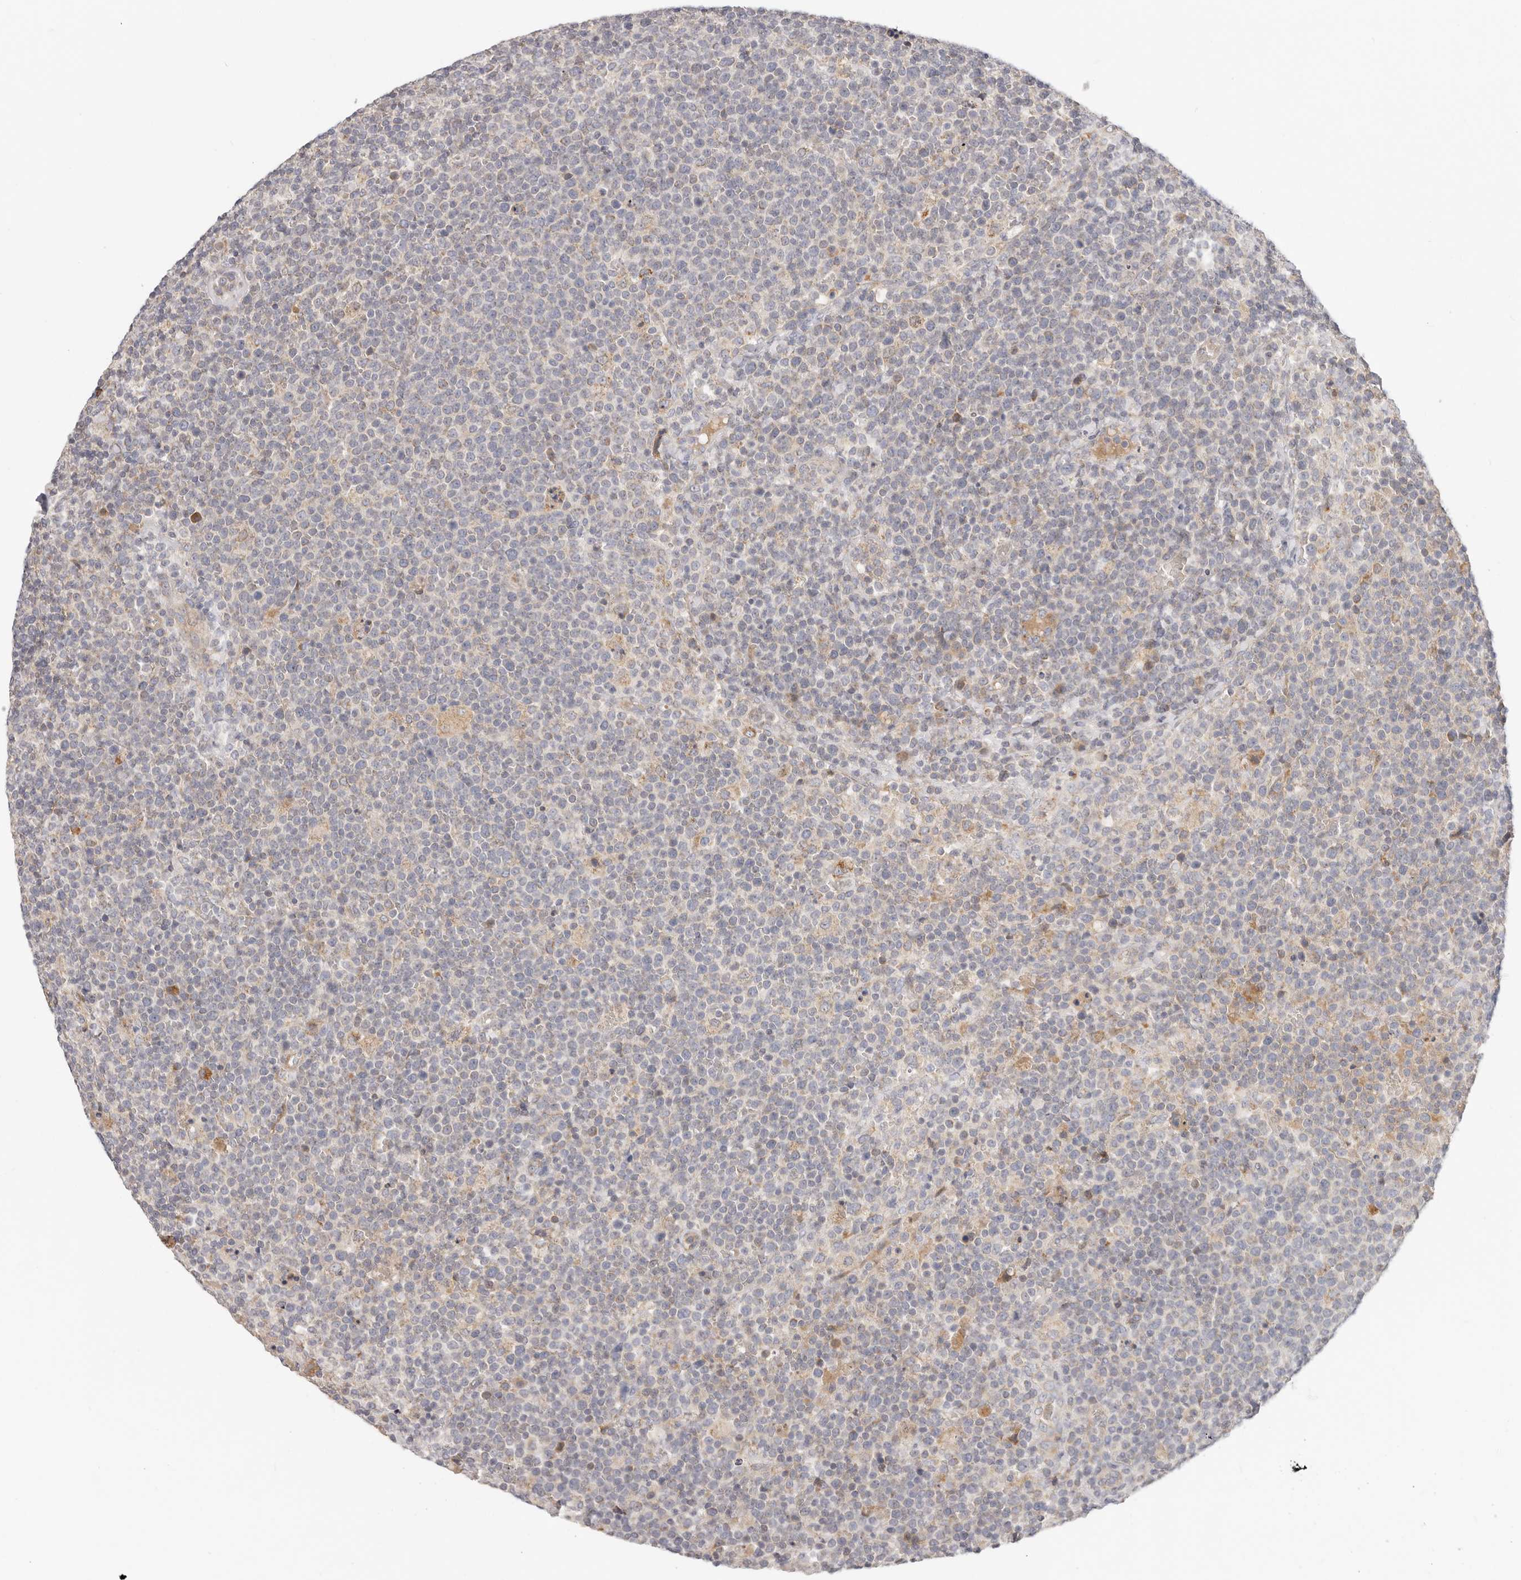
{"staining": {"intensity": "negative", "quantity": "none", "location": "none"}, "tissue": "lymphoma", "cell_type": "Tumor cells", "image_type": "cancer", "snomed": [{"axis": "morphology", "description": "Malignant lymphoma, non-Hodgkin's type, High grade"}, {"axis": "topography", "description": "Lymph node"}], "caption": "An immunohistochemistry histopathology image of high-grade malignant lymphoma, non-Hodgkin's type is shown. There is no staining in tumor cells of high-grade malignant lymphoma, non-Hodgkin's type.", "gene": "TFB2M", "patient": {"sex": "male", "age": 61}}